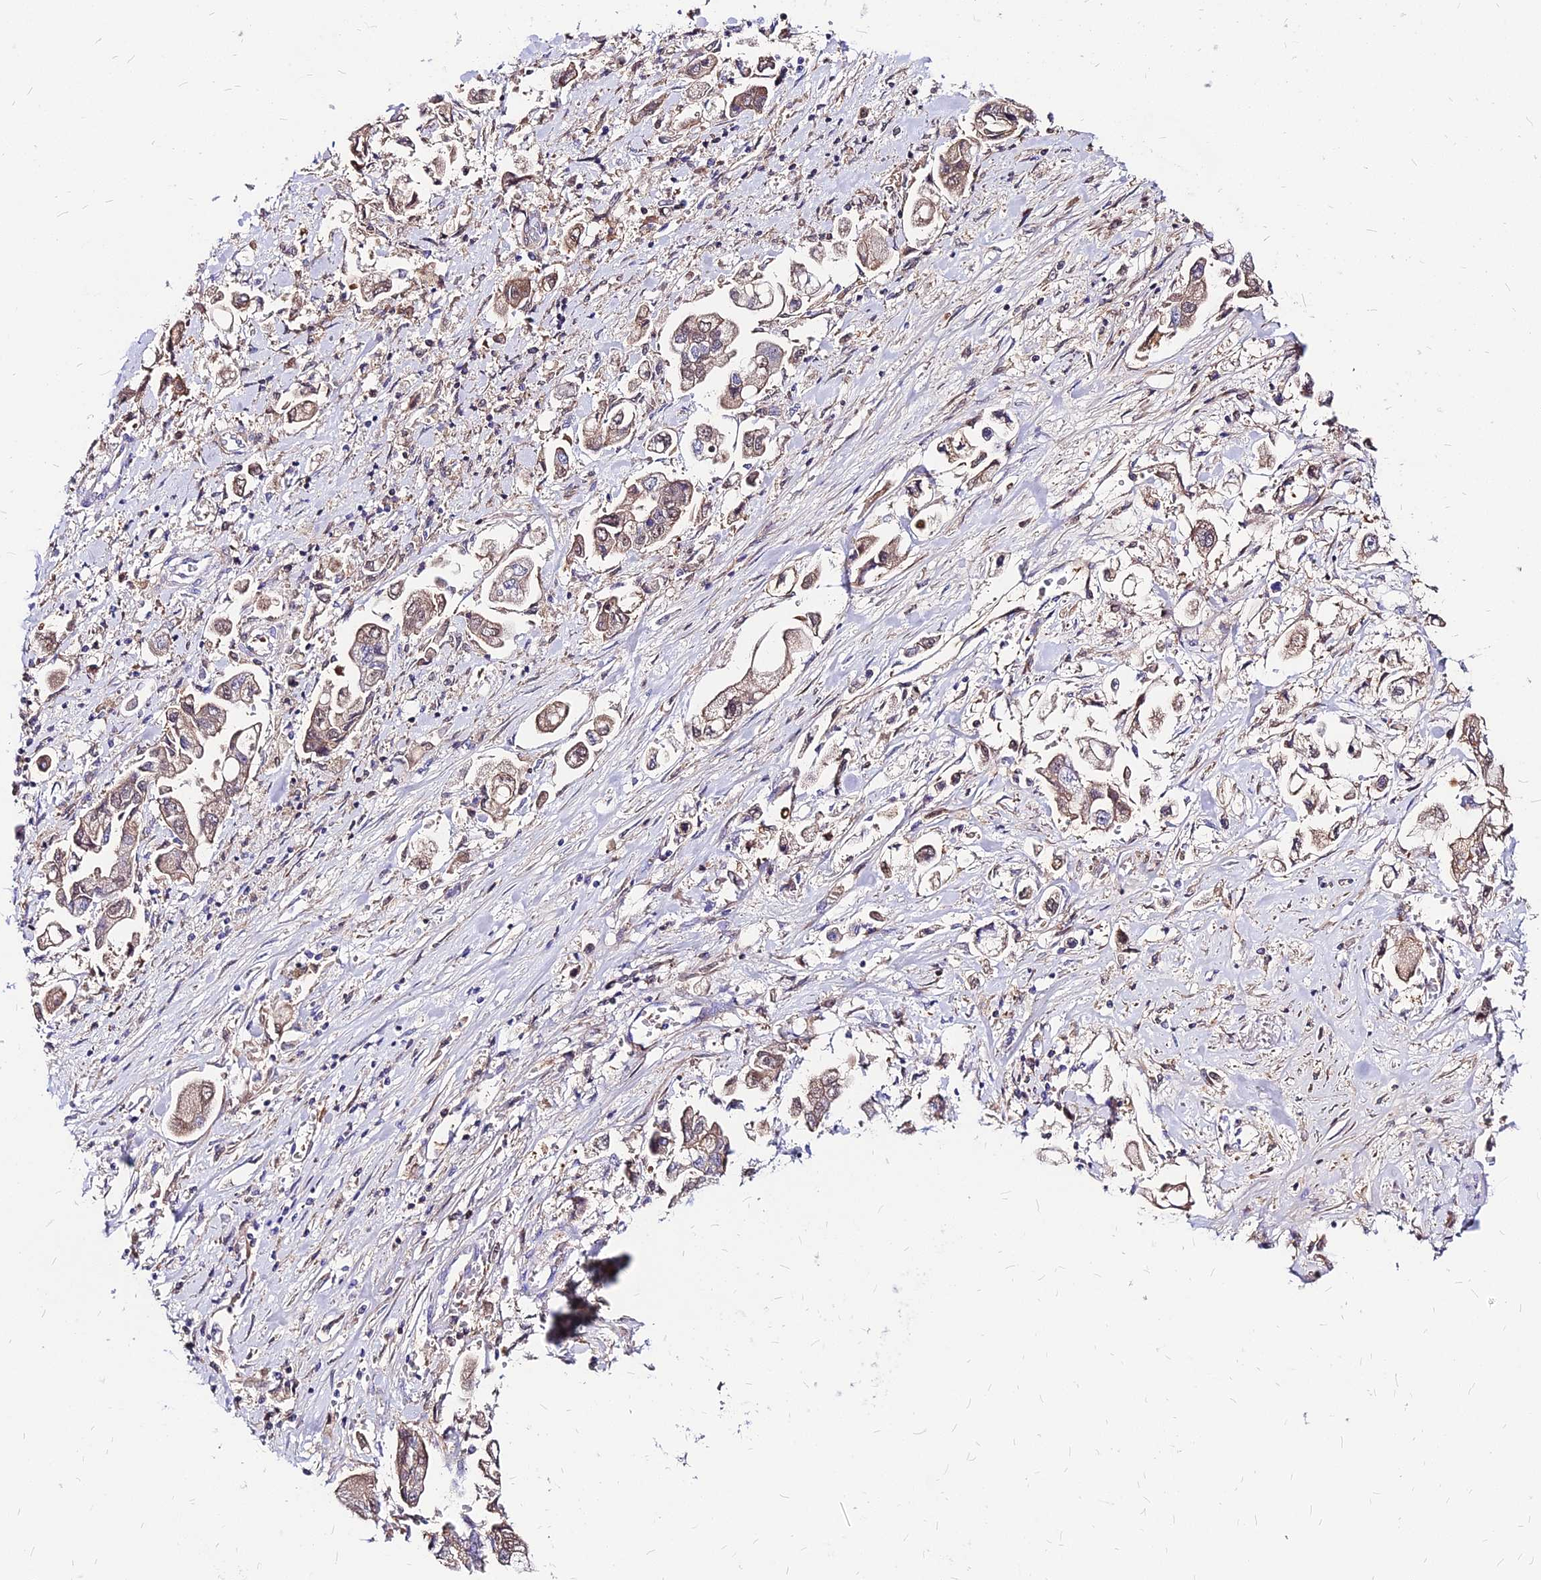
{"staining": {"intensity": "weak", "quantity": ">75%", "location": "cytoplasmic/membranous"}, "tissue": "stomach cancer", "cell_type": "Tumor cells", "image_type": "cancer", "snomed": [{"axis": "morphology", "description": "Adenocarcinoma, NOS"}, {"axis": "topography", "description": "Stomach"}], "caption": "Protein positivity by immunohistochemistry (IHC) exhibits weak cytoplasmic/membranous staining in approximately >75% of tumor cells in stomach cancer.", "gene": "ACSM6", "patient": {"sex": "male", "age": 62}}